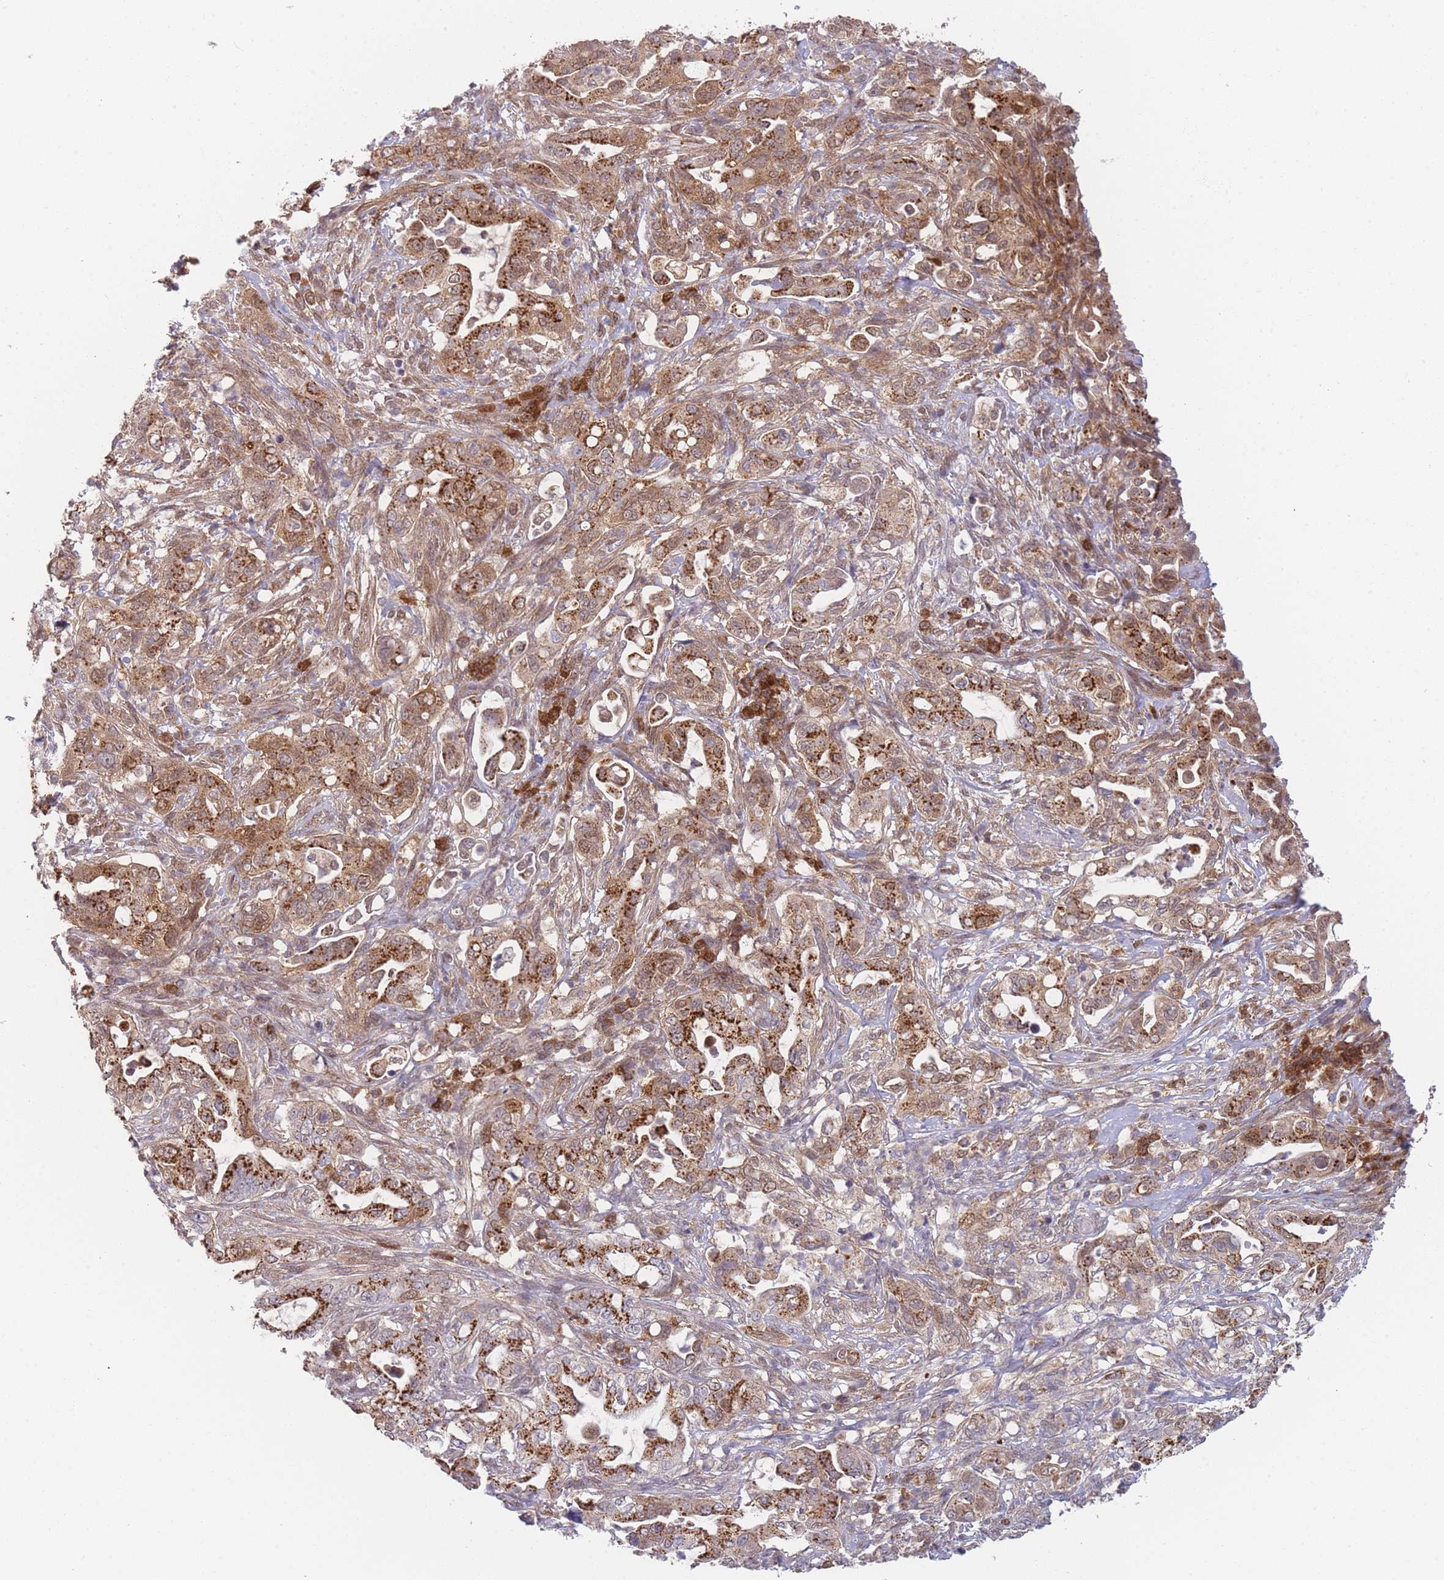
{"staining": {"intensity": "strong", "quantity": ">75%", "location": "cytoplasmic/membranous"}, "tissue": "pancreatic cancer", "cell_type": "Tumor cells", "image_type": "cancer", "snomed": [{"axis": "morphology", "description": "Normal tissue, NOS"}, {"axis": "morphology", "description": "Adenocarcinoma, NOS"}, {"axis": "topography", "description": "Lymph node"}, {"axis": "topography", "description": "Pancreas"}], "caption": "Protein staining shows strong cytoplasmic/membranous expression in approximately >75% of tumor cells in adenocarcinoma (pancreatic).", "gene": "MRI1", "patient": {"sex": "female", "age": 67}}